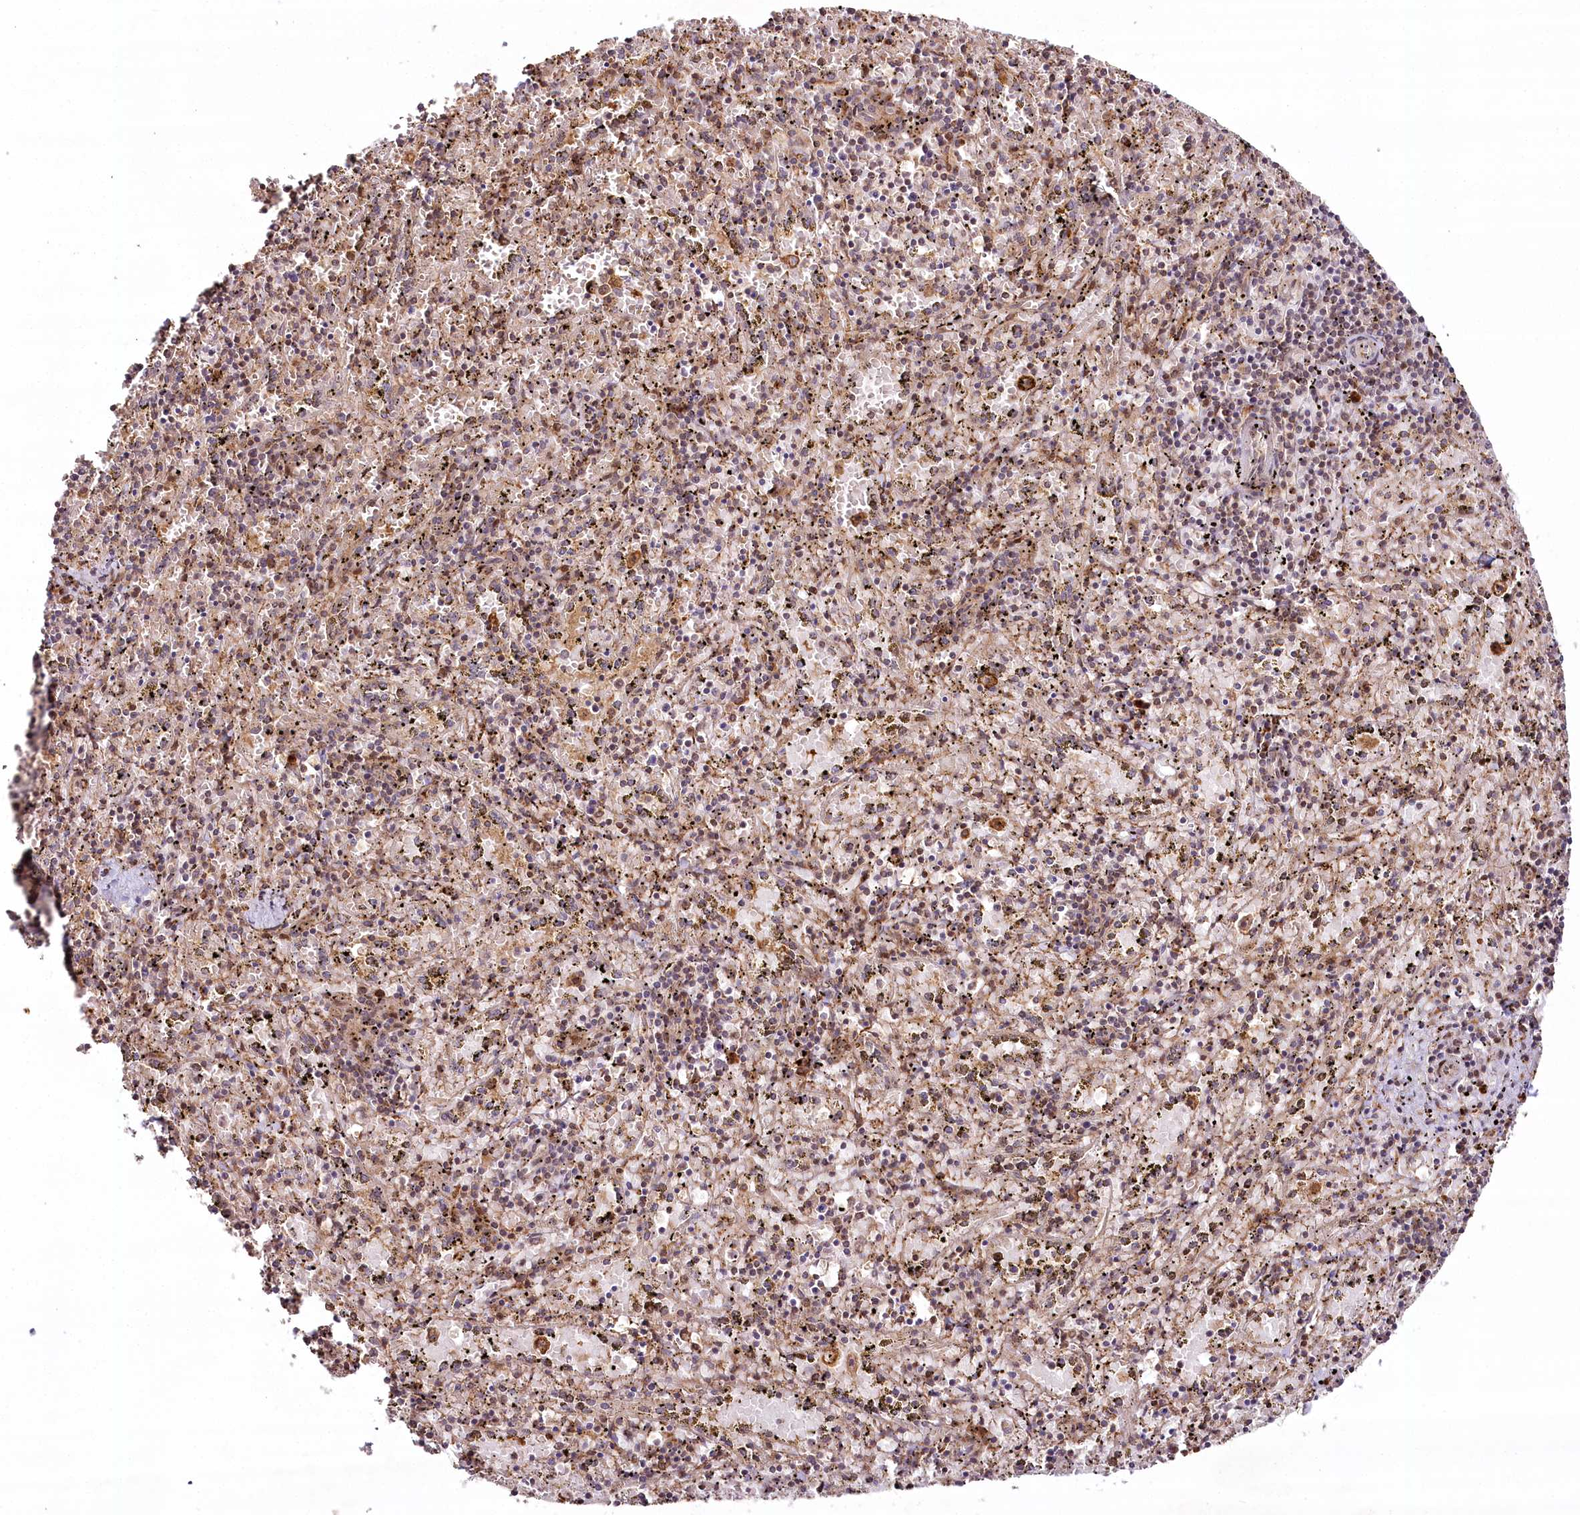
{"staining": {"intensity": "moderate", "quantity": "25%-75%", "location": "cytoplasmic/membranous"}, "tissue": "spleen", "cell_type": "Cells in red pulp", "image_type": "normal", "snomed": [{"axis": "morphology", "description": "Normal tissue, NOS"}, {"axis": "topography", "description": "Spleen"}], "caption": "Brown immunohistochemical staining in benign spleen shows moderate cytoplasmic/membranous positivity in about 25%-75% of cells in red pulp. The staining was performed using DAB, with brown indicating positive protein expression. Nuclei are stained blue with hematoxylin.", "gene": "COPG1", "patient": {"sex": "male", "age": 11}}